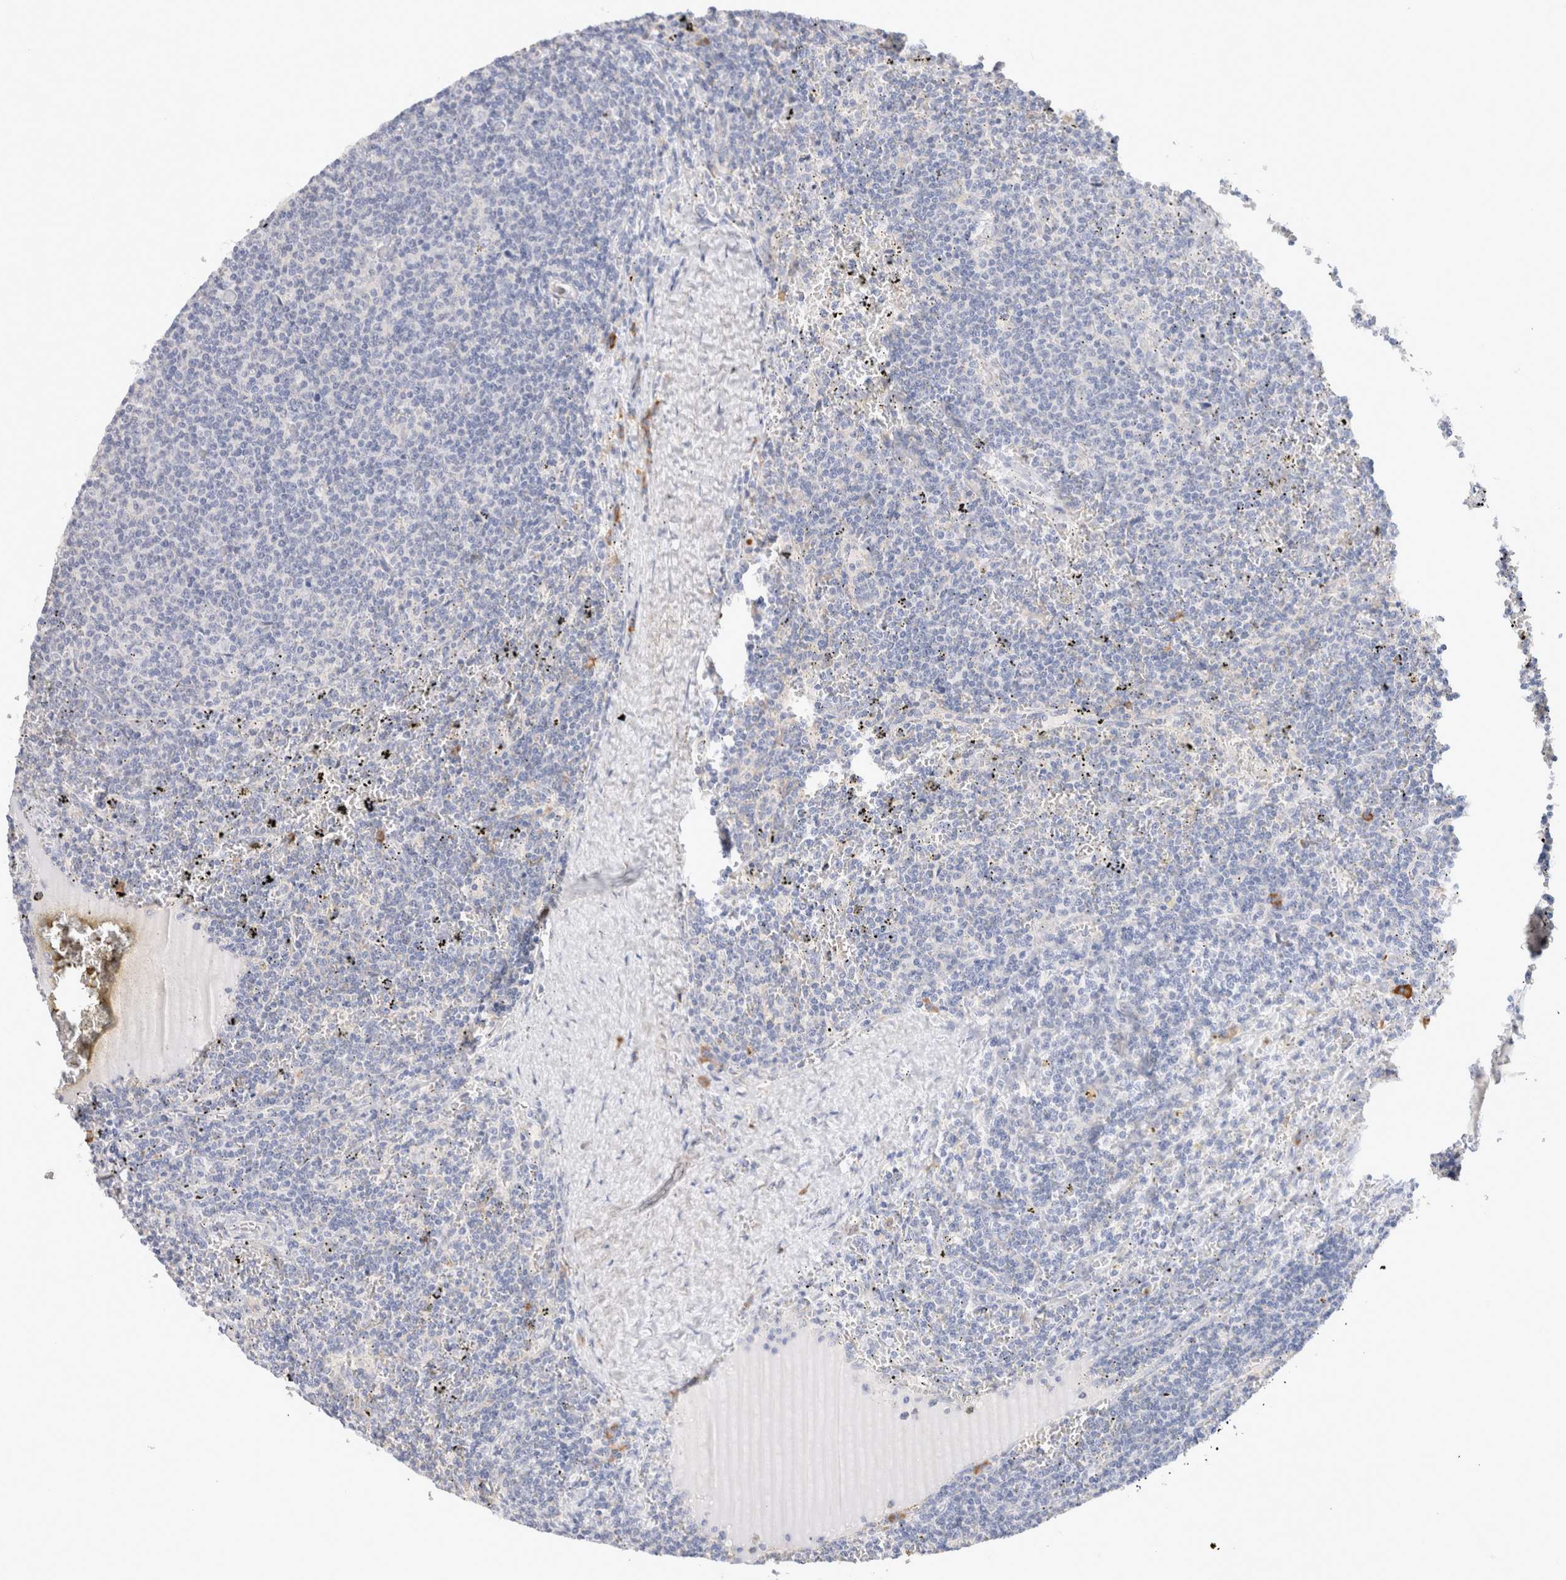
{"staining": {"intensity": "negative", "quantity": "none", "location": "none"}, "tissue": "lymphoma", "cell_type": "Tumor cells", "image_type": "cancer", "snomed": [{"axis": "morphology", "description": "Malignant lymphoma, non-Hodgkin's type, Low grade"}, {"axis": "topography", "description": "Spleen"}], "caption": "Malignant lymphoma, non-Hodgkin's type (low-grade) stained for a protein using immunohistochemistry exhibits no expression tumor cells.", "gene": "GADD45G", "patient": {"sex": "female", "age": 50}}